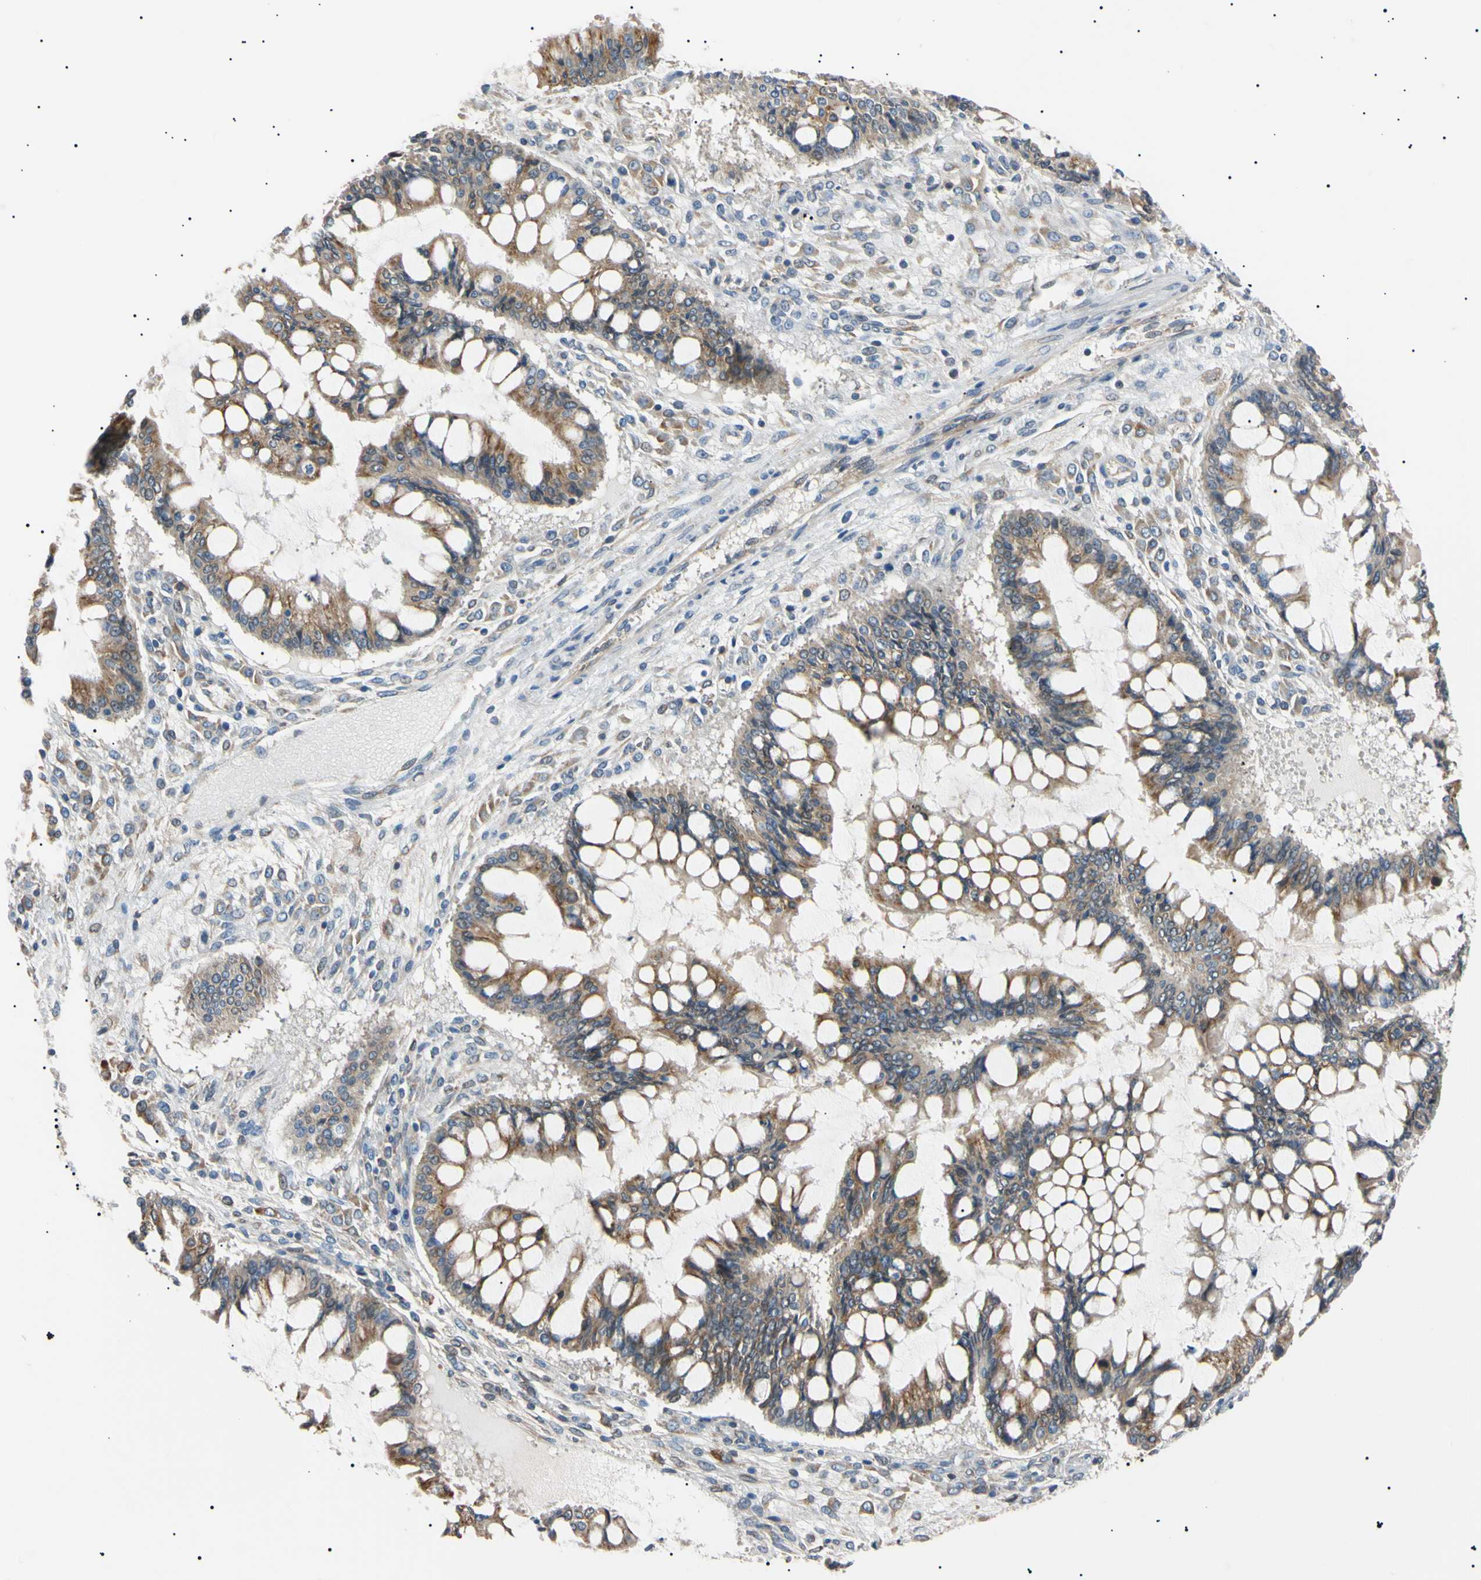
{"staining": {"intensity": "moderate", "quantity": ">75%", "location": "cytoplasmic/membranous"}, "tissue": "ovarian cancer", "cell_type": "Tumor cells", "image_type": "cancer", "snomed": [{"axis": "morphology", "description": "Cystadenocarcinoma, mucinous, NOS"}, {"axis": "topography", "description": "Ovary"}], "caption": "Immunohistochemistry photomicrograph of neoplastic tissue: mucinous cystadenocarcinoma (ovarian) stained using immunohistochemistry (IHC) reveals medium levels of moderate protein expression localized specifically in the cytoplasmic/membranous of tumor cells, appearing as a cytoplasmic/membranous brown color.", "gene": "VAPA", "patient": {"sex": "female", "age": 73}}